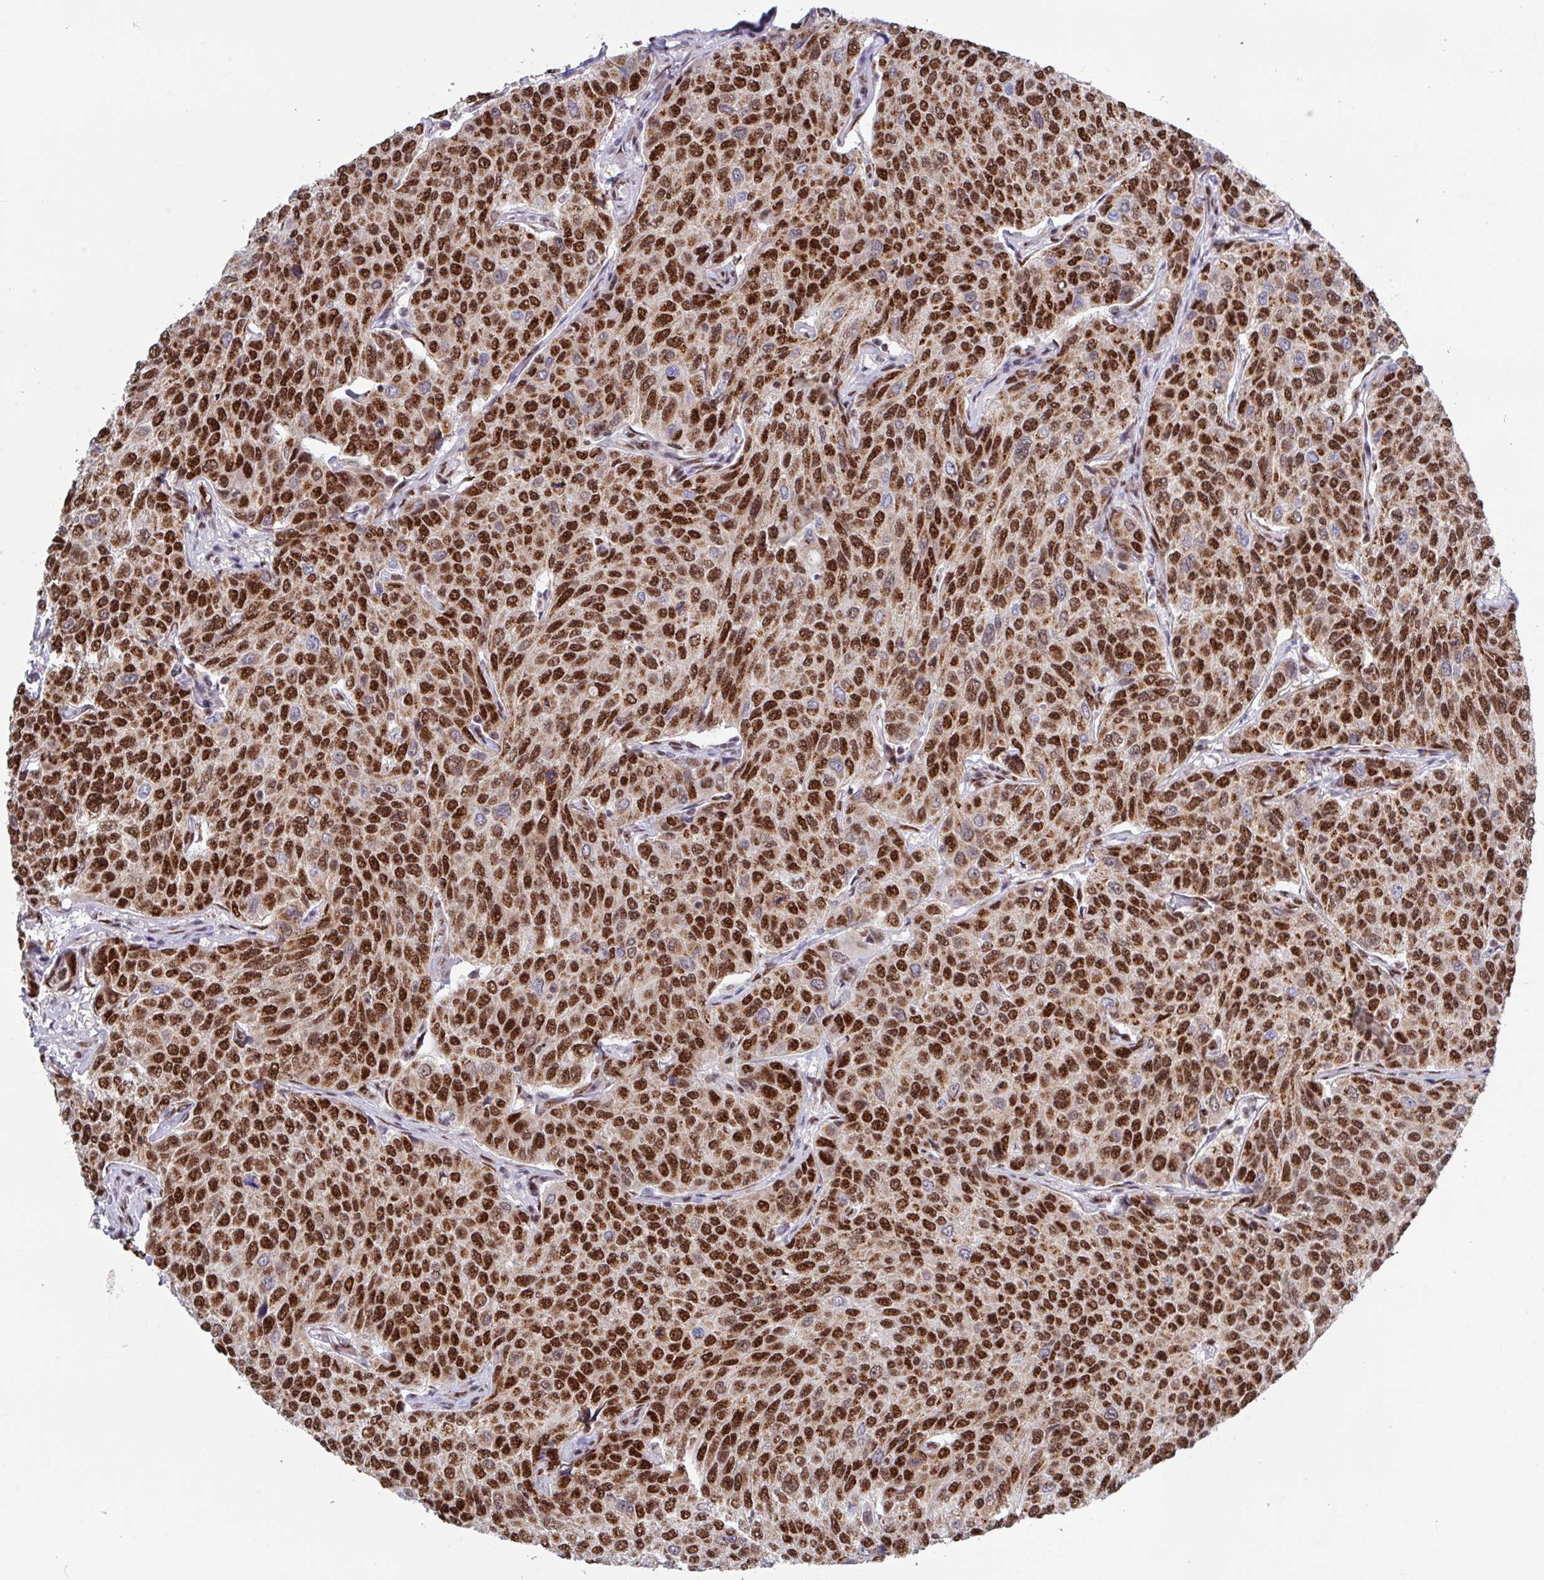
{"staining": {"intensity": "strong", "quantity": ">75%", "location": "nuclear"}, "tissue": "breast cancer", "cell_type": "Tumor cells", "image_type": "cancer", "snomed": [{"axis": "morphology", "description": "Duct carcinoma"}, {"axis": "topography", "description": "Breast"}], "caption": "DAB (3,3'-diaminobenzidine) immunohistochemical staining of breast invasive ductal carcinoma exhibits strong nuclear protein expression in about >75% of tumor cells.", "gene": "PUF60", "patient": {"sex": "female", "age": 55}}